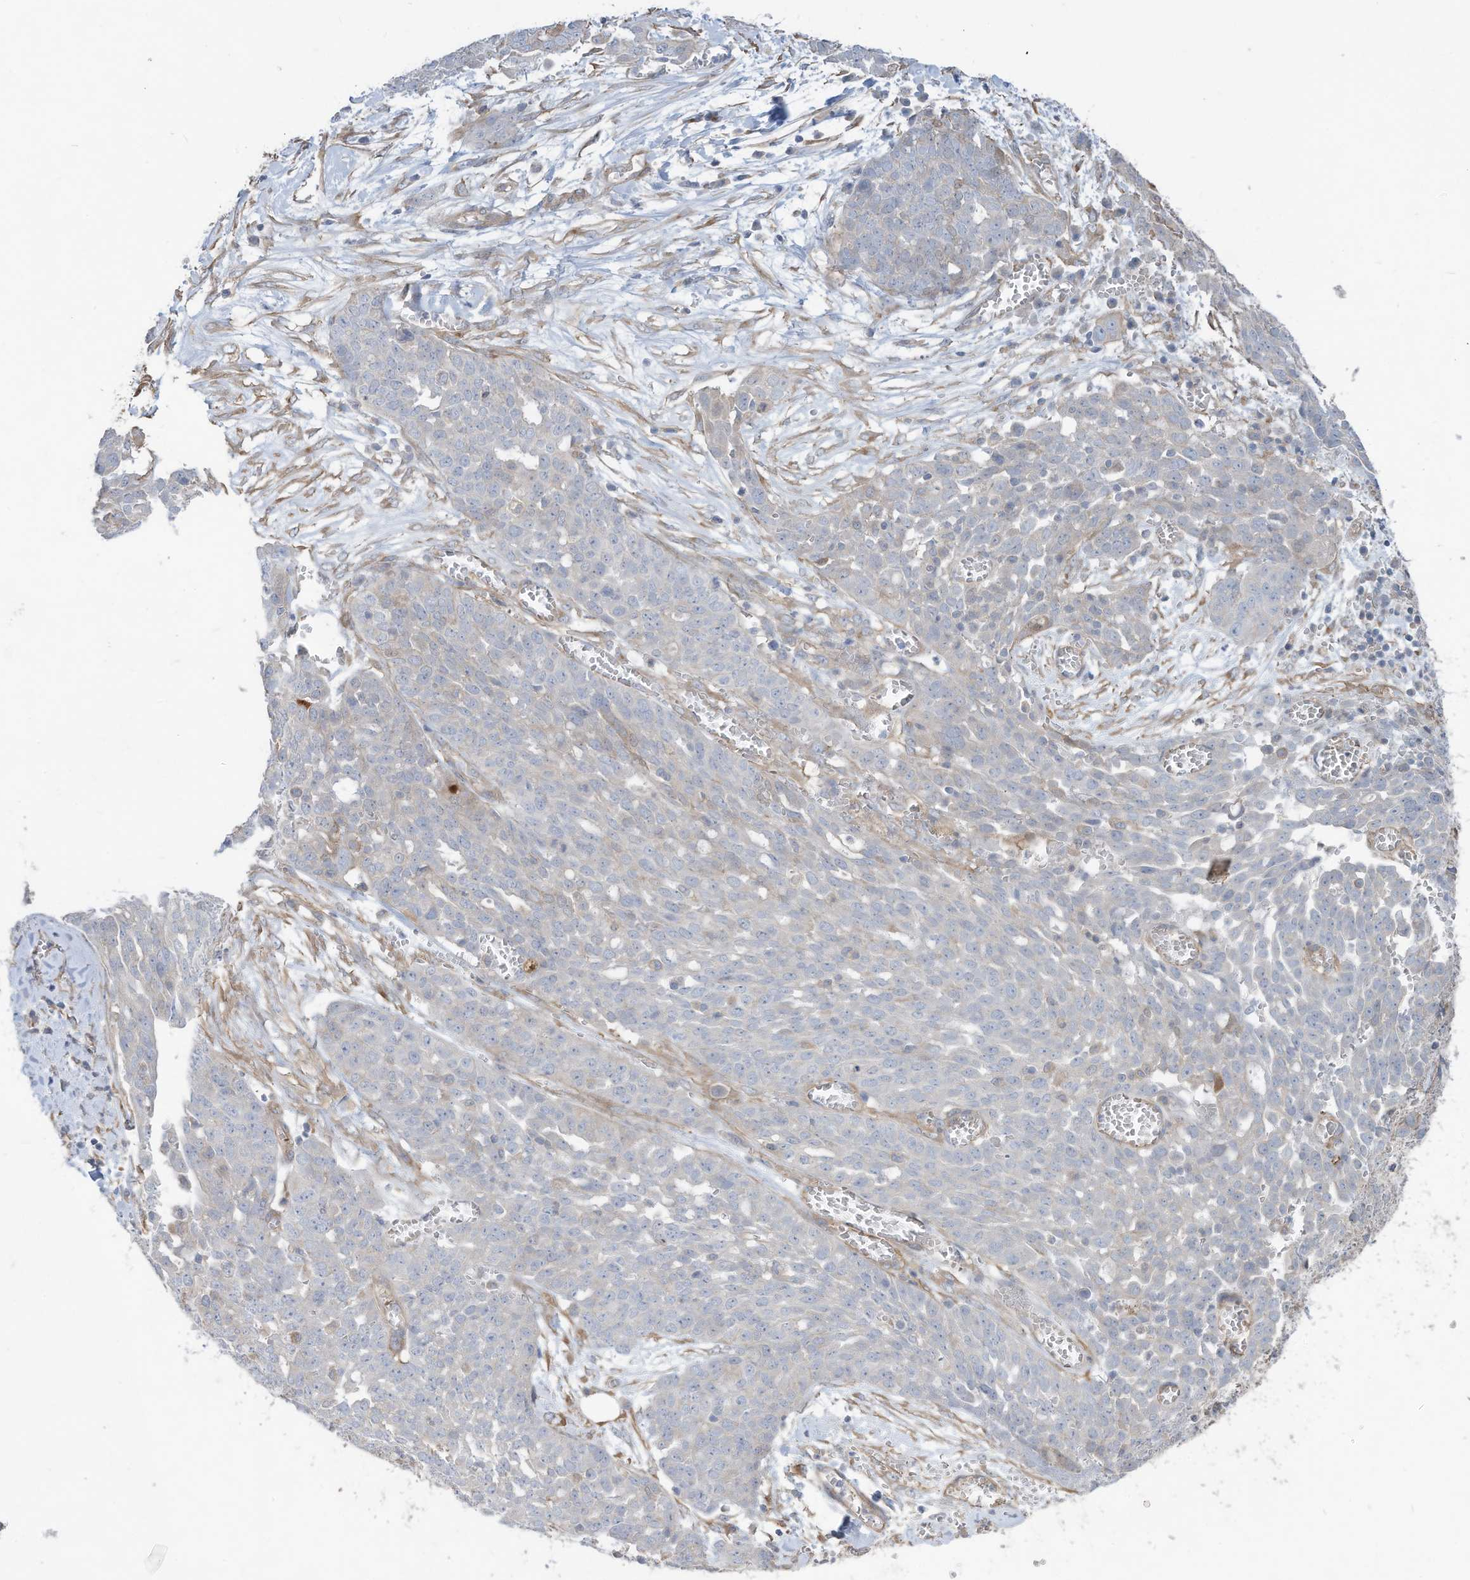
{"staining": {"intensity": "negative", "quantity": "none", "location": "none"}, "tissue": "ovarian cancer", "cell_type": "Tumor cells", "image_type": "cancer", "snomed": [{"axis": "morphology", "description": "Cystadenocarcinoma, serous, NOS"}, {"axis": "topography", "description": "Soft tissue"}, {"axis": "topography", "description": "Ovary"}], "caption": "Immunohistochemical staining of human ovarian cancer (serous cystadenocarcinoma) reveals no significant expression in tumor cells.", "gene": "SLC17A7", "patient": {"sex": "female", "age": 57}}